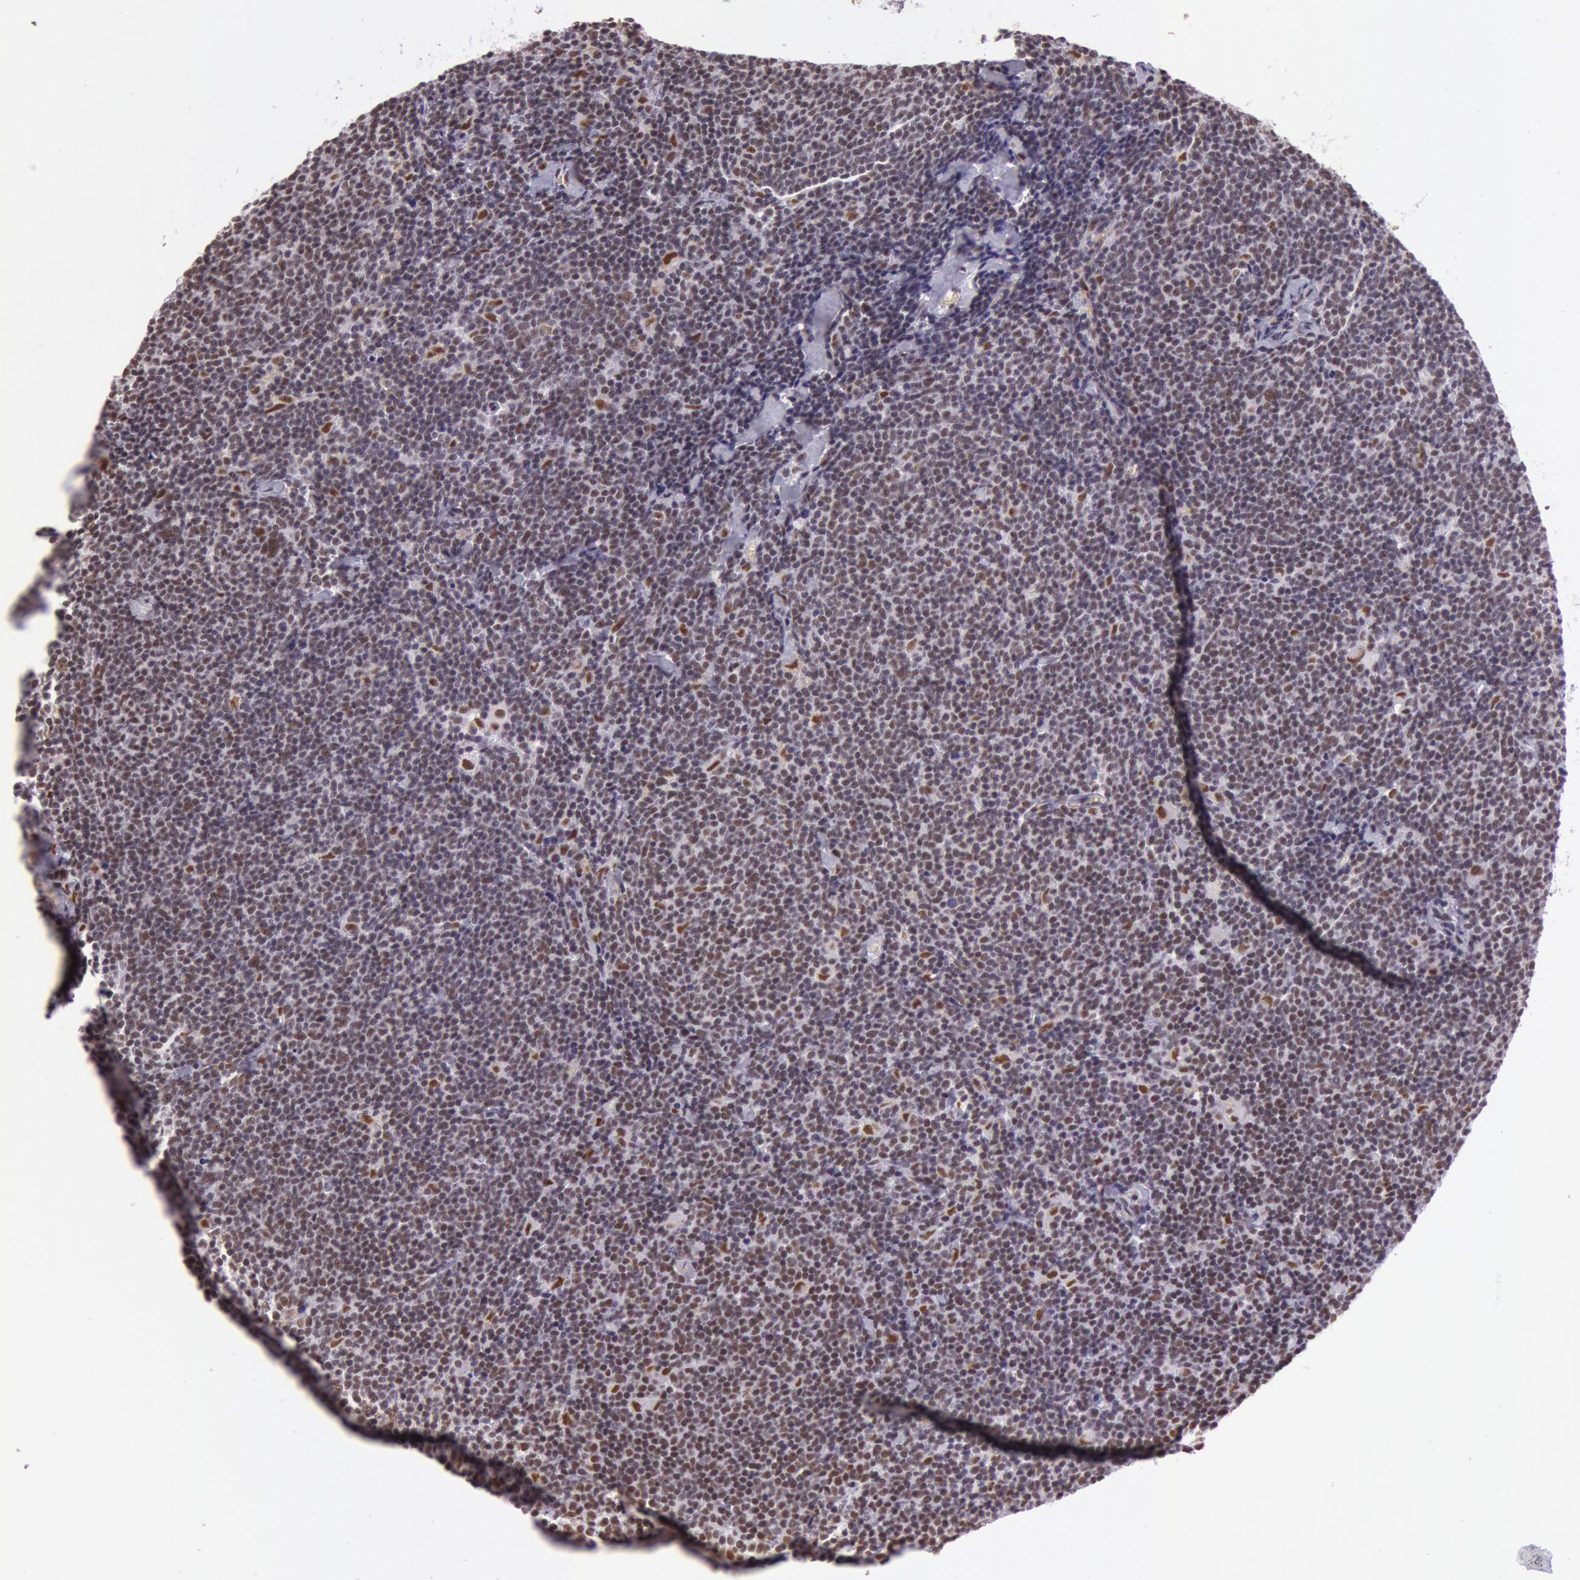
{"staining": {"intensity": "weak", "quantity": "25%-75%", "location": "nuclear"}, "tissue": "lymphoma", "cell_type": "Tumor cells", "image_type": "cancer", "snomed": [{"axis": "morphology", "description": "Malignant lymphoma, non-Hodgkin's type, Low grade"}, {"axis": "topography", "description": "Lymph node"}], "caption": "A brown stain shows weak nuclear staining of a protein in human lymphoma tumor cells.", "gene": "NBN", "patient": {"sex": "male", "age": 65}}